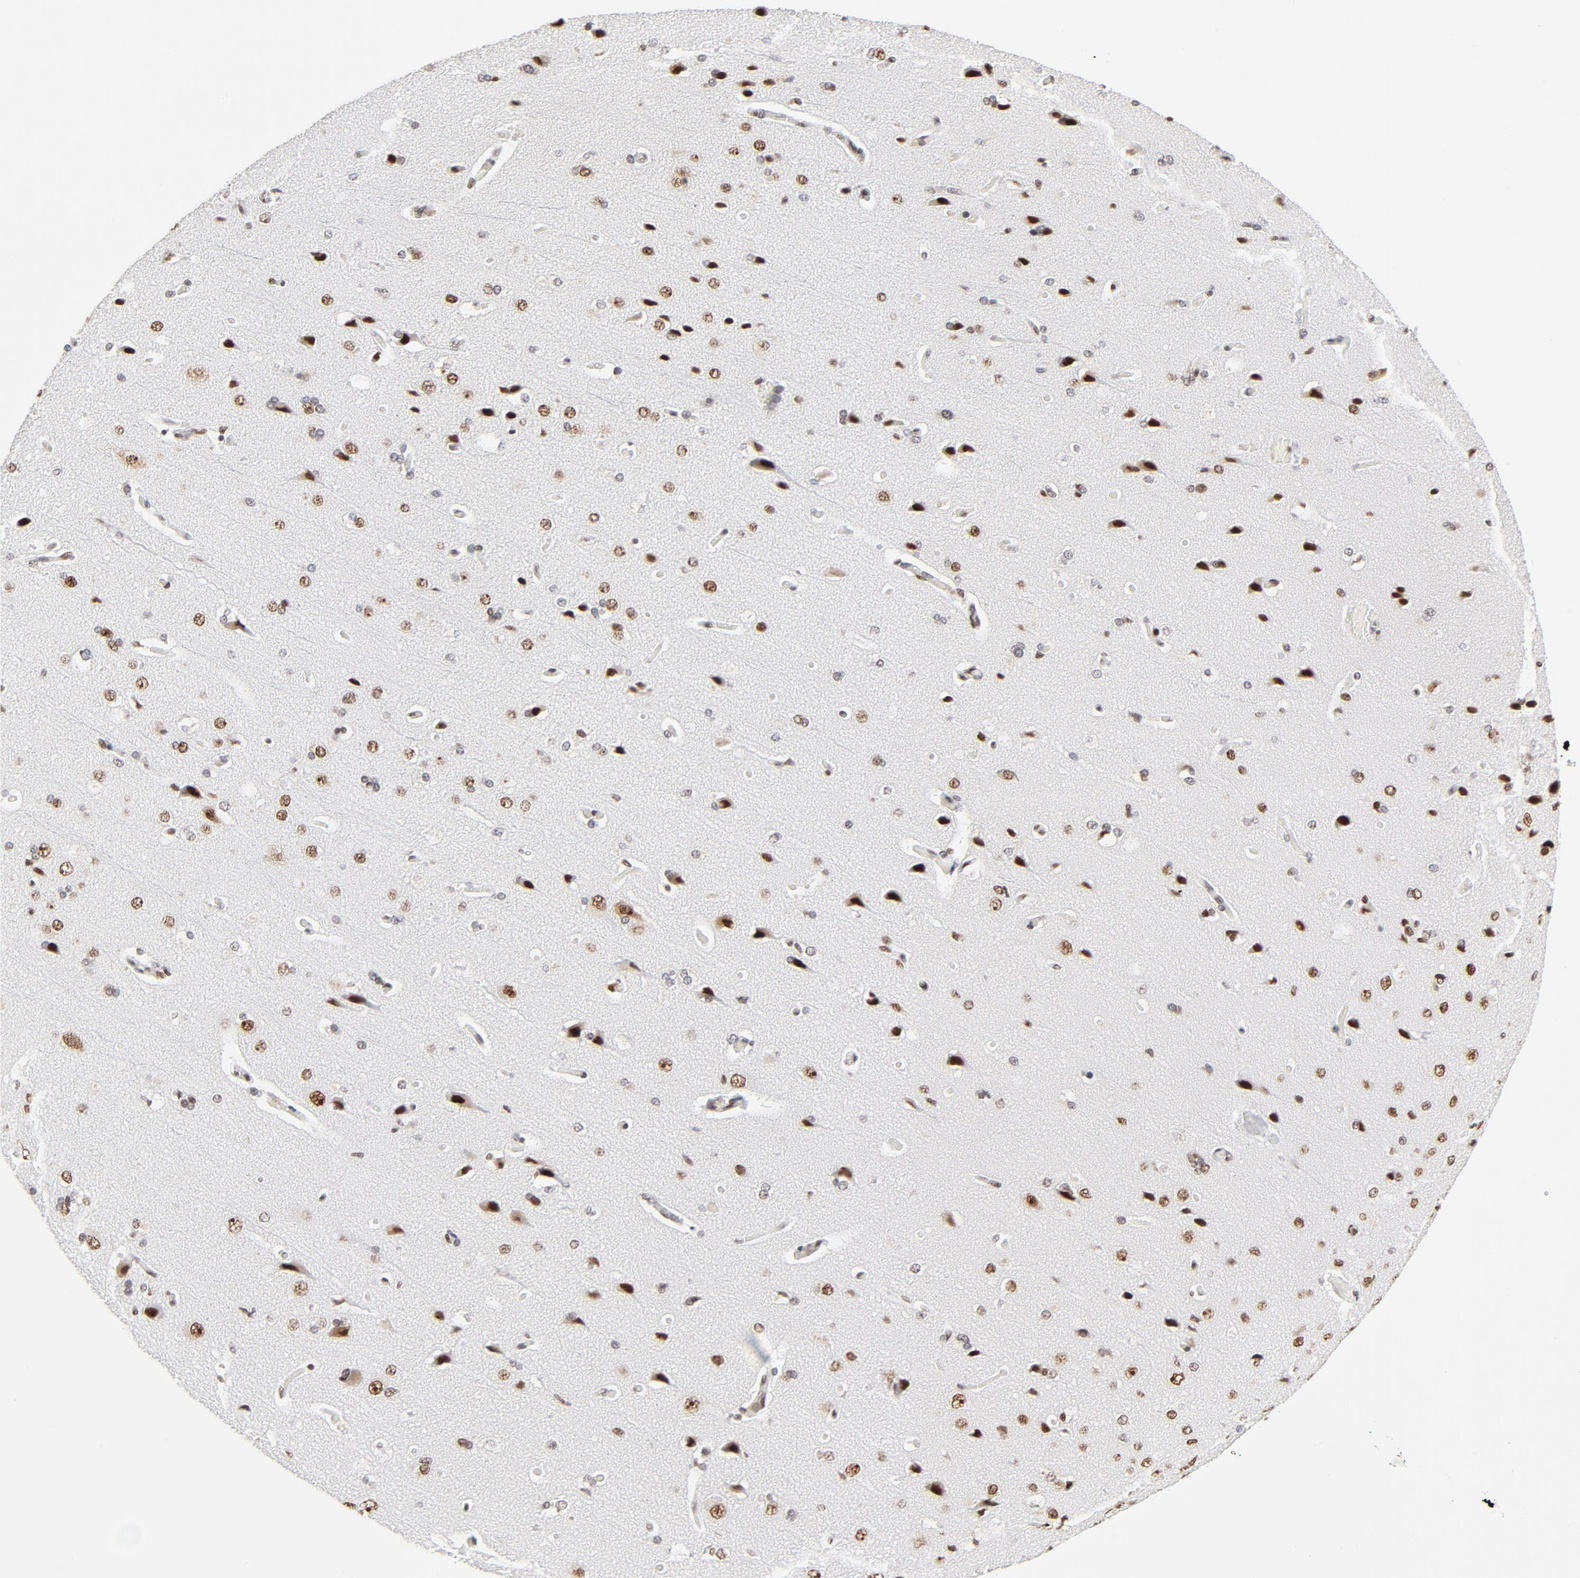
{"staining": {"intensity": "moderate", "quantity": ">75%", "location": "nuclear"}, "tissue": "cerebral cortex", "cell_type": "Endothelial cells", "image_type": "normal", "snomed": [{"axis": "morphology", "description": "Normal tissue, NOS"}, {"axis": "topography", "description": "Cerebral cortex"}], "caption": "The immunohistochemical stain labels moderate nuclear expression in endothelial cells of unremarkable cerebral cortex.", "gene": "GTF2H1", "patient": {"sex": "male", "age": 62}}